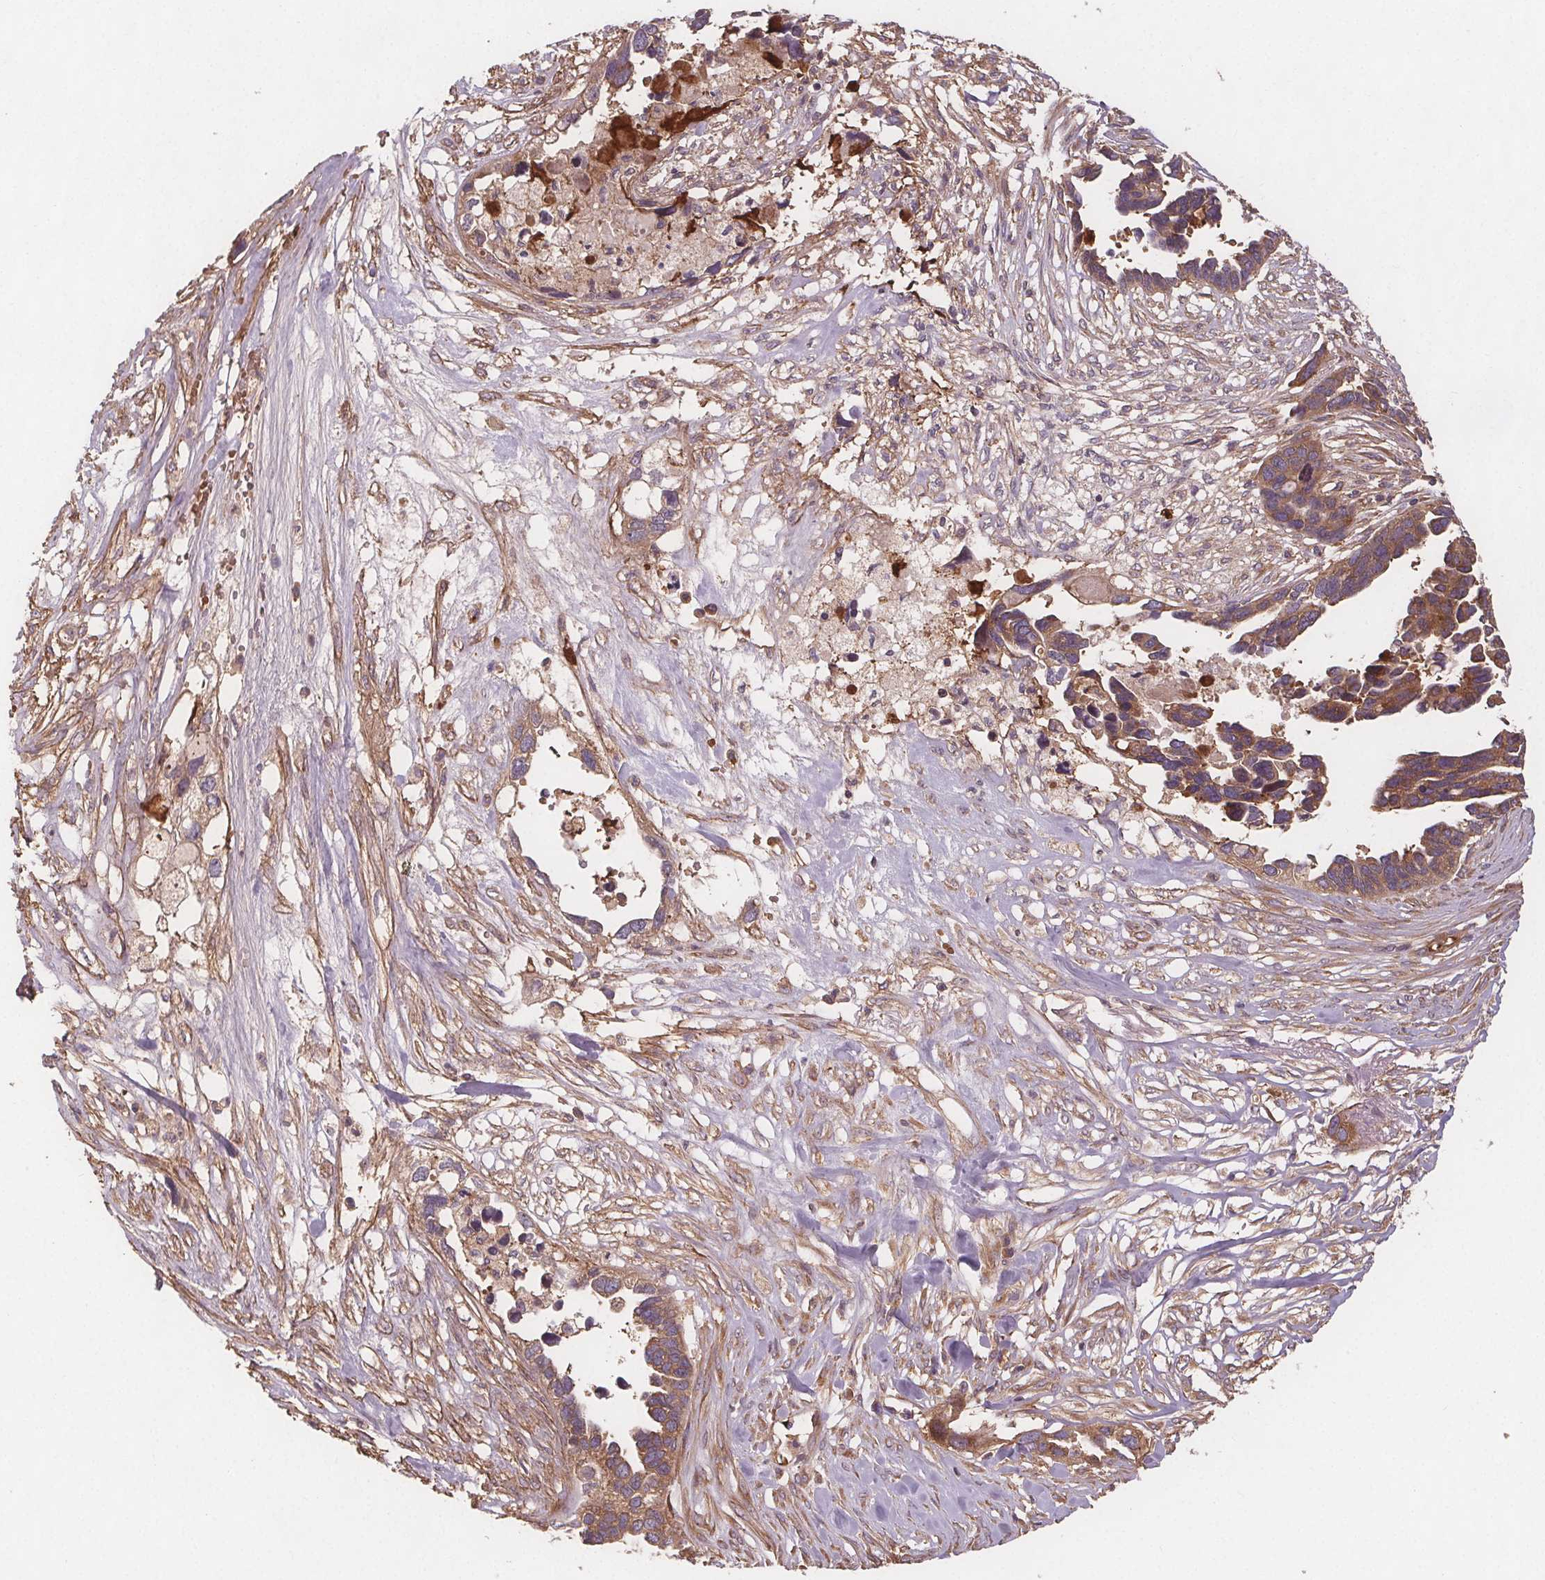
{"staining": {"intensity": "moderate", "quantity": ">75%", "location": "cytoplasmic/membranous"}, "tissue": "ovarian cancer", "cell_type": "Tumor cells", "image_type": "cancer", "snomed": [{"axis": "morphology", "description": "Cystadenocarcinoma, serous, NOS"}, {"axis": "topography", "description": "Ovary"}], "caption": "About >75% of tumor cells in ovarian cancer show moderate cytoplasmic/membranous protein staining as visualized by brown immunohistochemical staining.", "gene": "EIF3D", "patient": {"sex": "female", "age": 54}}